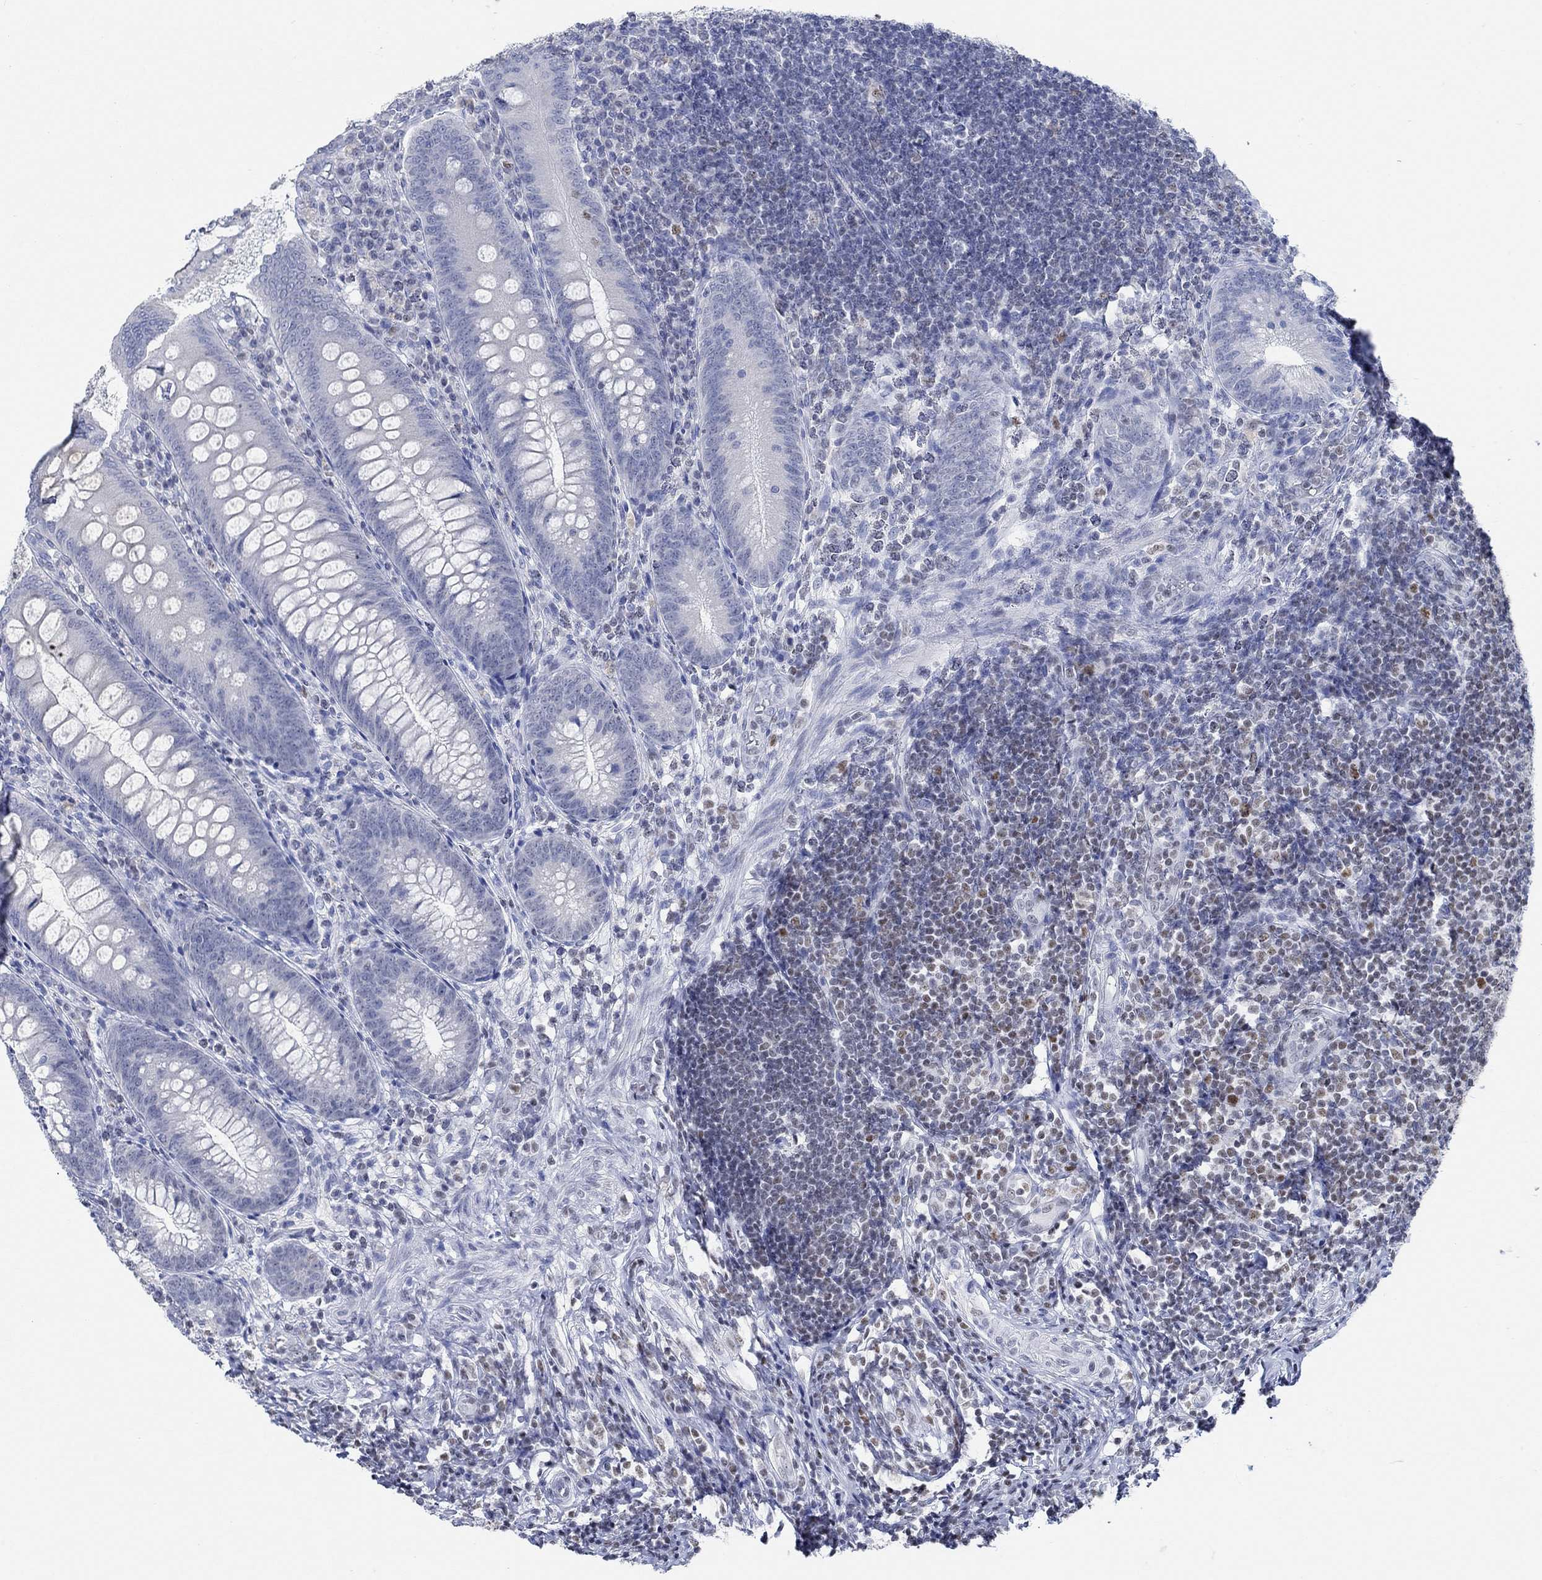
{"staining": {"intensity": "negative", "quantity": "none", "location": "none"}, "tissue": "appendix", "cell_type": "Glandular cells", "image_type": "normal", "snomed": [{"axis": "morphology", "description": "Normal tissue, NOS"}, {"axis": "morphology", "description": "Inflammation, NOS"}, {"axis": "topography", "description": "Appendix"}], "caption": "Immunohistochemical staining of unremarkable human appendix shows no significant positivity in glandular cells.", "gene": "PPP1R17", "patient": {"sex": "male", "age": 16}}